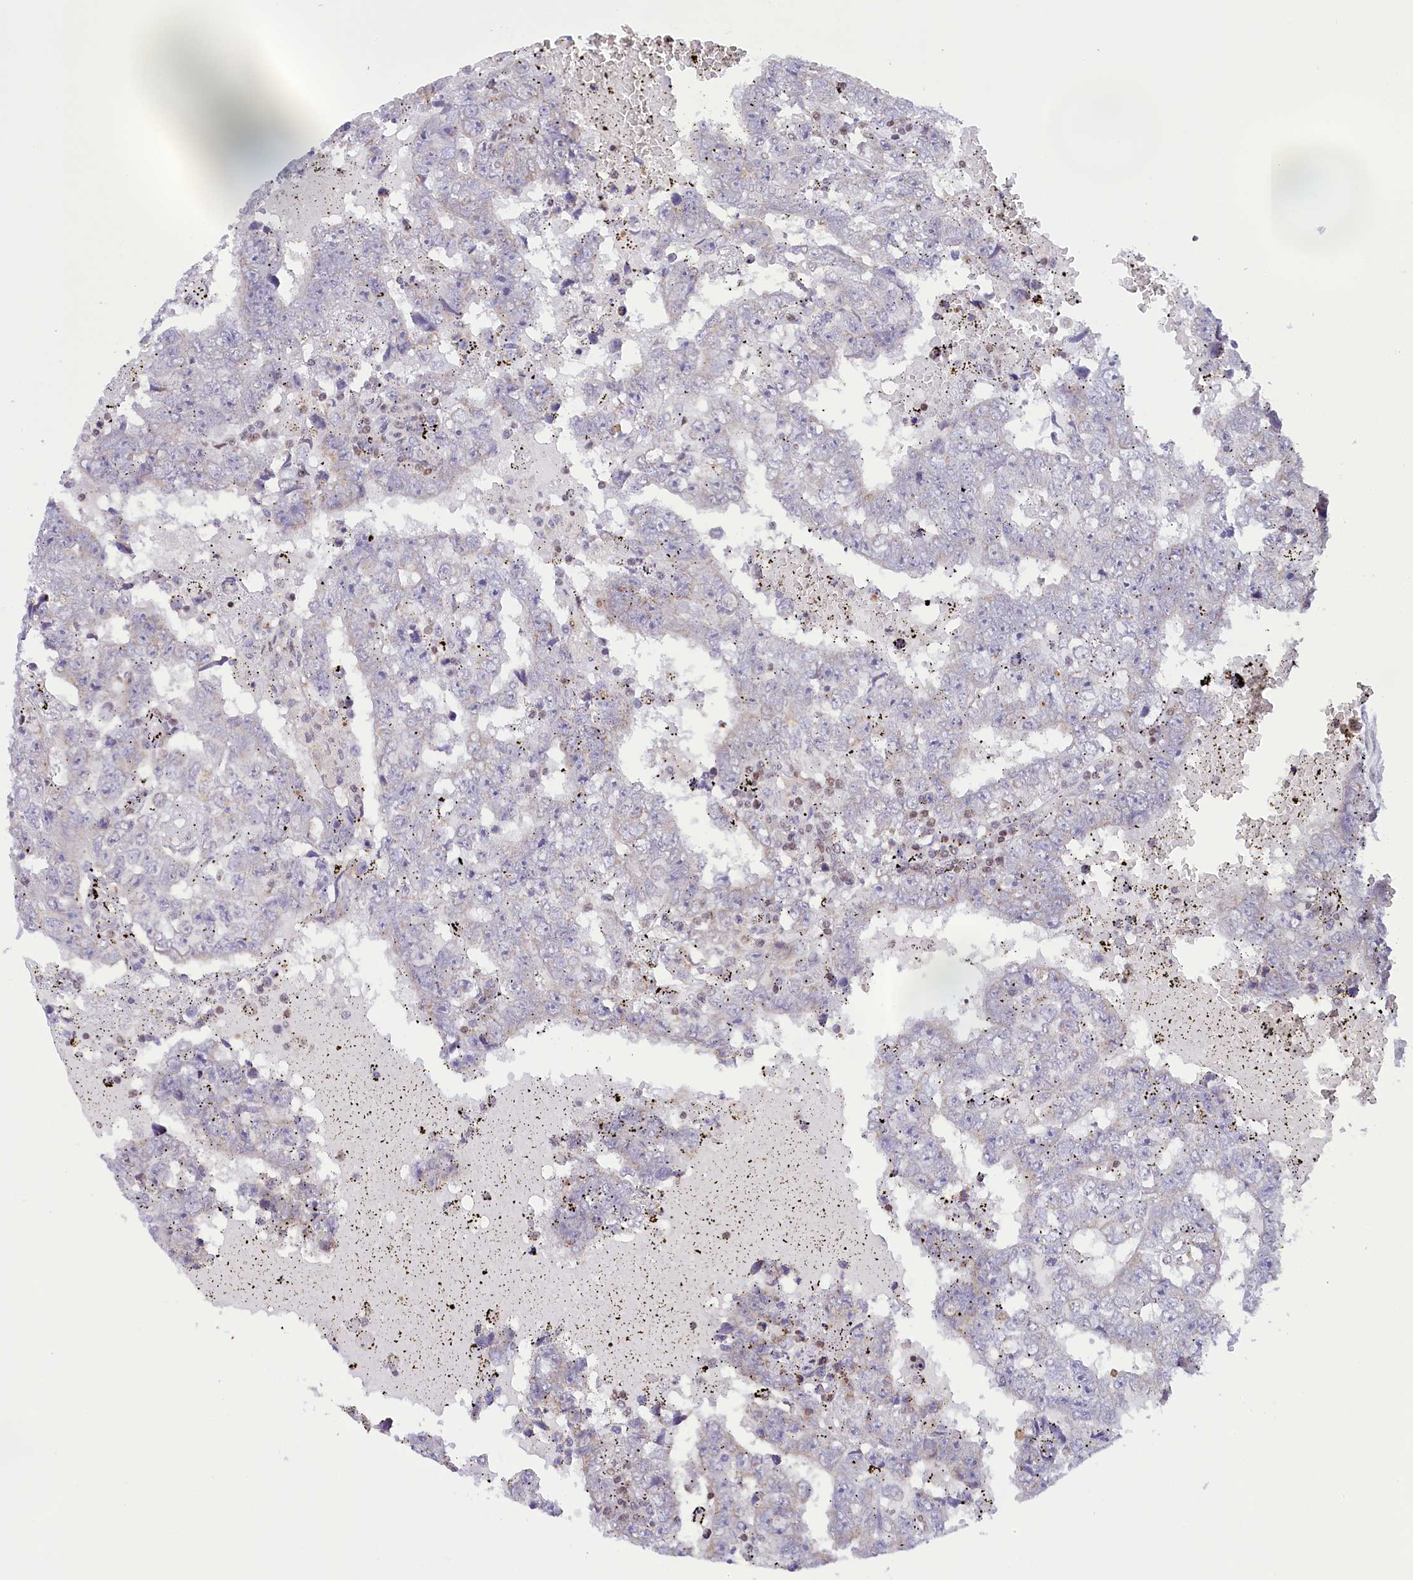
{"staining": {"intensity": "negative", "quantity": "none", "location": "none"}, "tissue": "testis cancer", "cell_type": "Tumor cells", "image_type": "cancer", "snomed": [{"axis": "morphology", "description": "Carcinoma, Embryonal, NOS"}, {"axis": "topography", "description": "Testis"}], "caption": "Protein analysis of testis embryonal carcinoma reveals no significant expression in tumor cells.", "gene": "IZUMO2", "patient": {"sex": "male", "age": 25}}